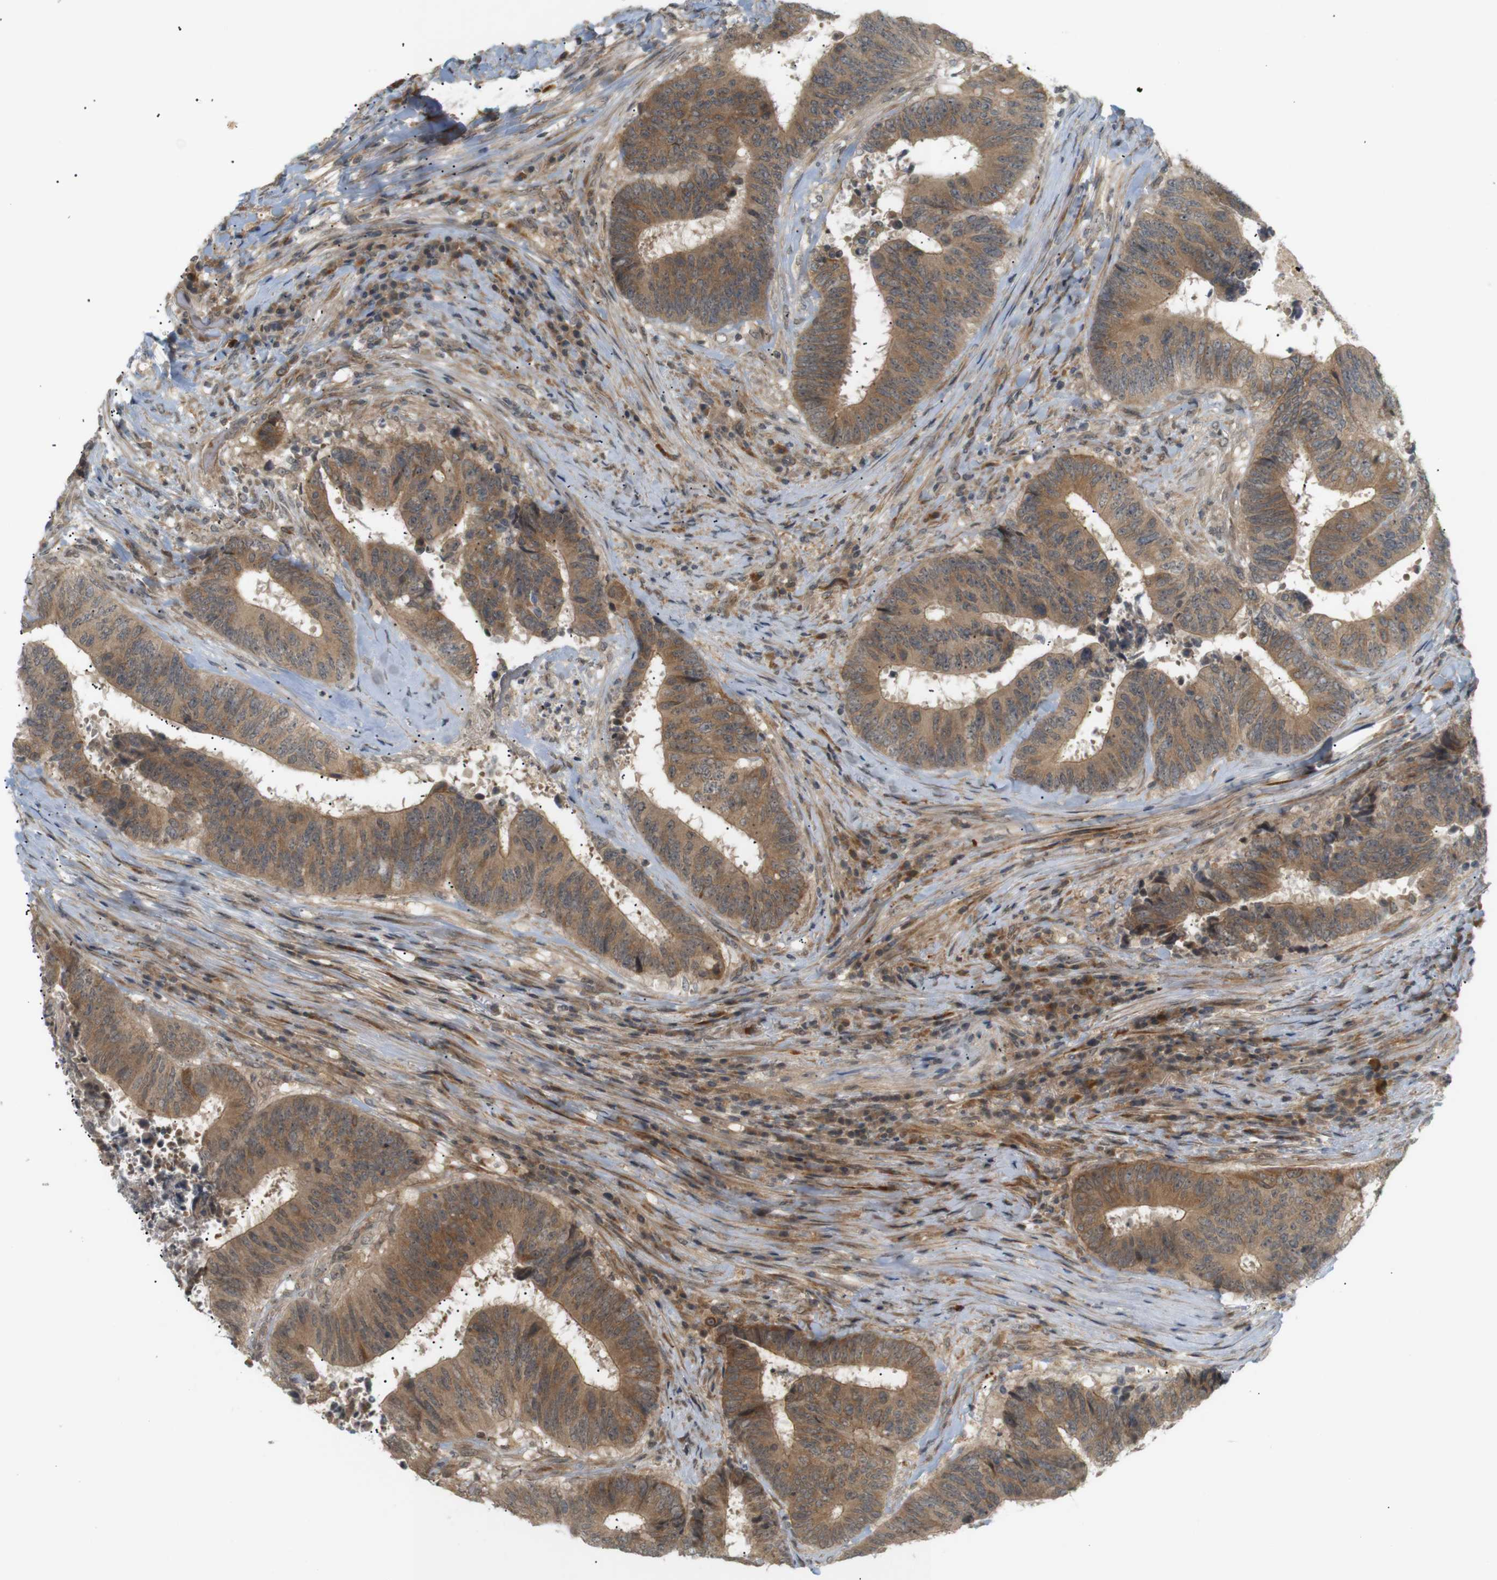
{"staining": {"intensity": "moderate", "quantity": ">75%", "location": "cytoplasmic/membranous"}, "tissue": "colorectal cancer", "cell_type": "Tumor cells", "image_type": "cancer", "snomed": [{"axis": "morphology", "description": "Adenocarcinoma, NOS"}, {"axis": "topography", "description": "Rectum"}], "caption": "The immunohistochemical stain highlights moderate cytoplasmic/membranous staining in tumor cells of colorectal cancer tissue. (IHC, brightfield microscopy, high magnification).", "gene": "SOCS6", "patient": {"sex": "male", "age": 72}}